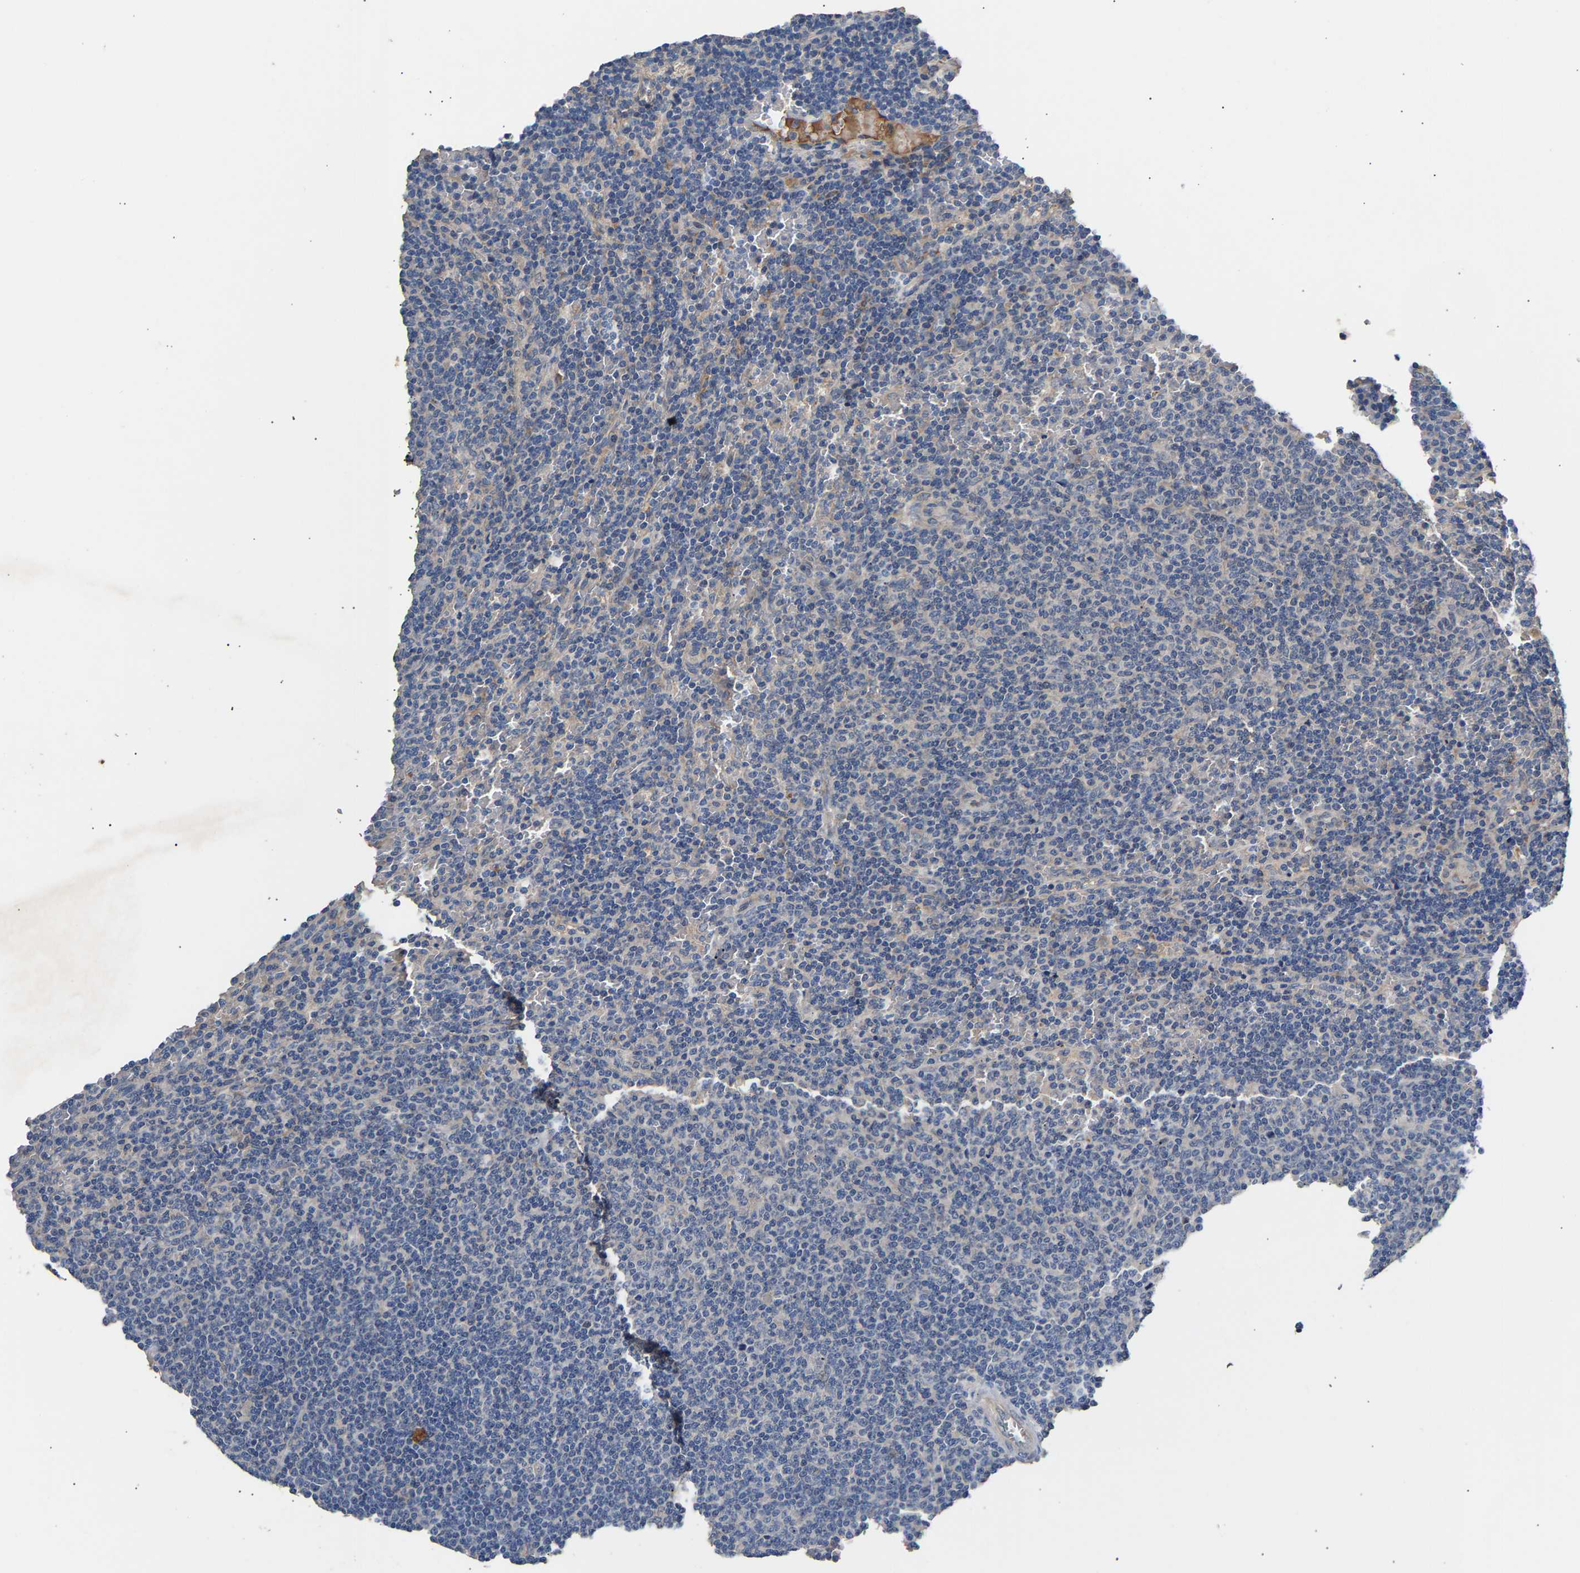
{"staining": {"intensity": "negative", "quantity": "none", "location": "none"}, "tissue": "lymphoma", "cell_type": "Tumor cells", "image_type": "cancer", "snomed": [{"axis": "morphology", "description": "Malignant lymphoma, non-Hodgkin's type, Low grade"}, {"axis": "topography", "description": "Spleen"}], "caption": "This is an immunohistochemistry image of lymphoma. There is no positivity in tumor cells.", "gene": "KASH5", "patient": {"sex": "female", "age": 50}}